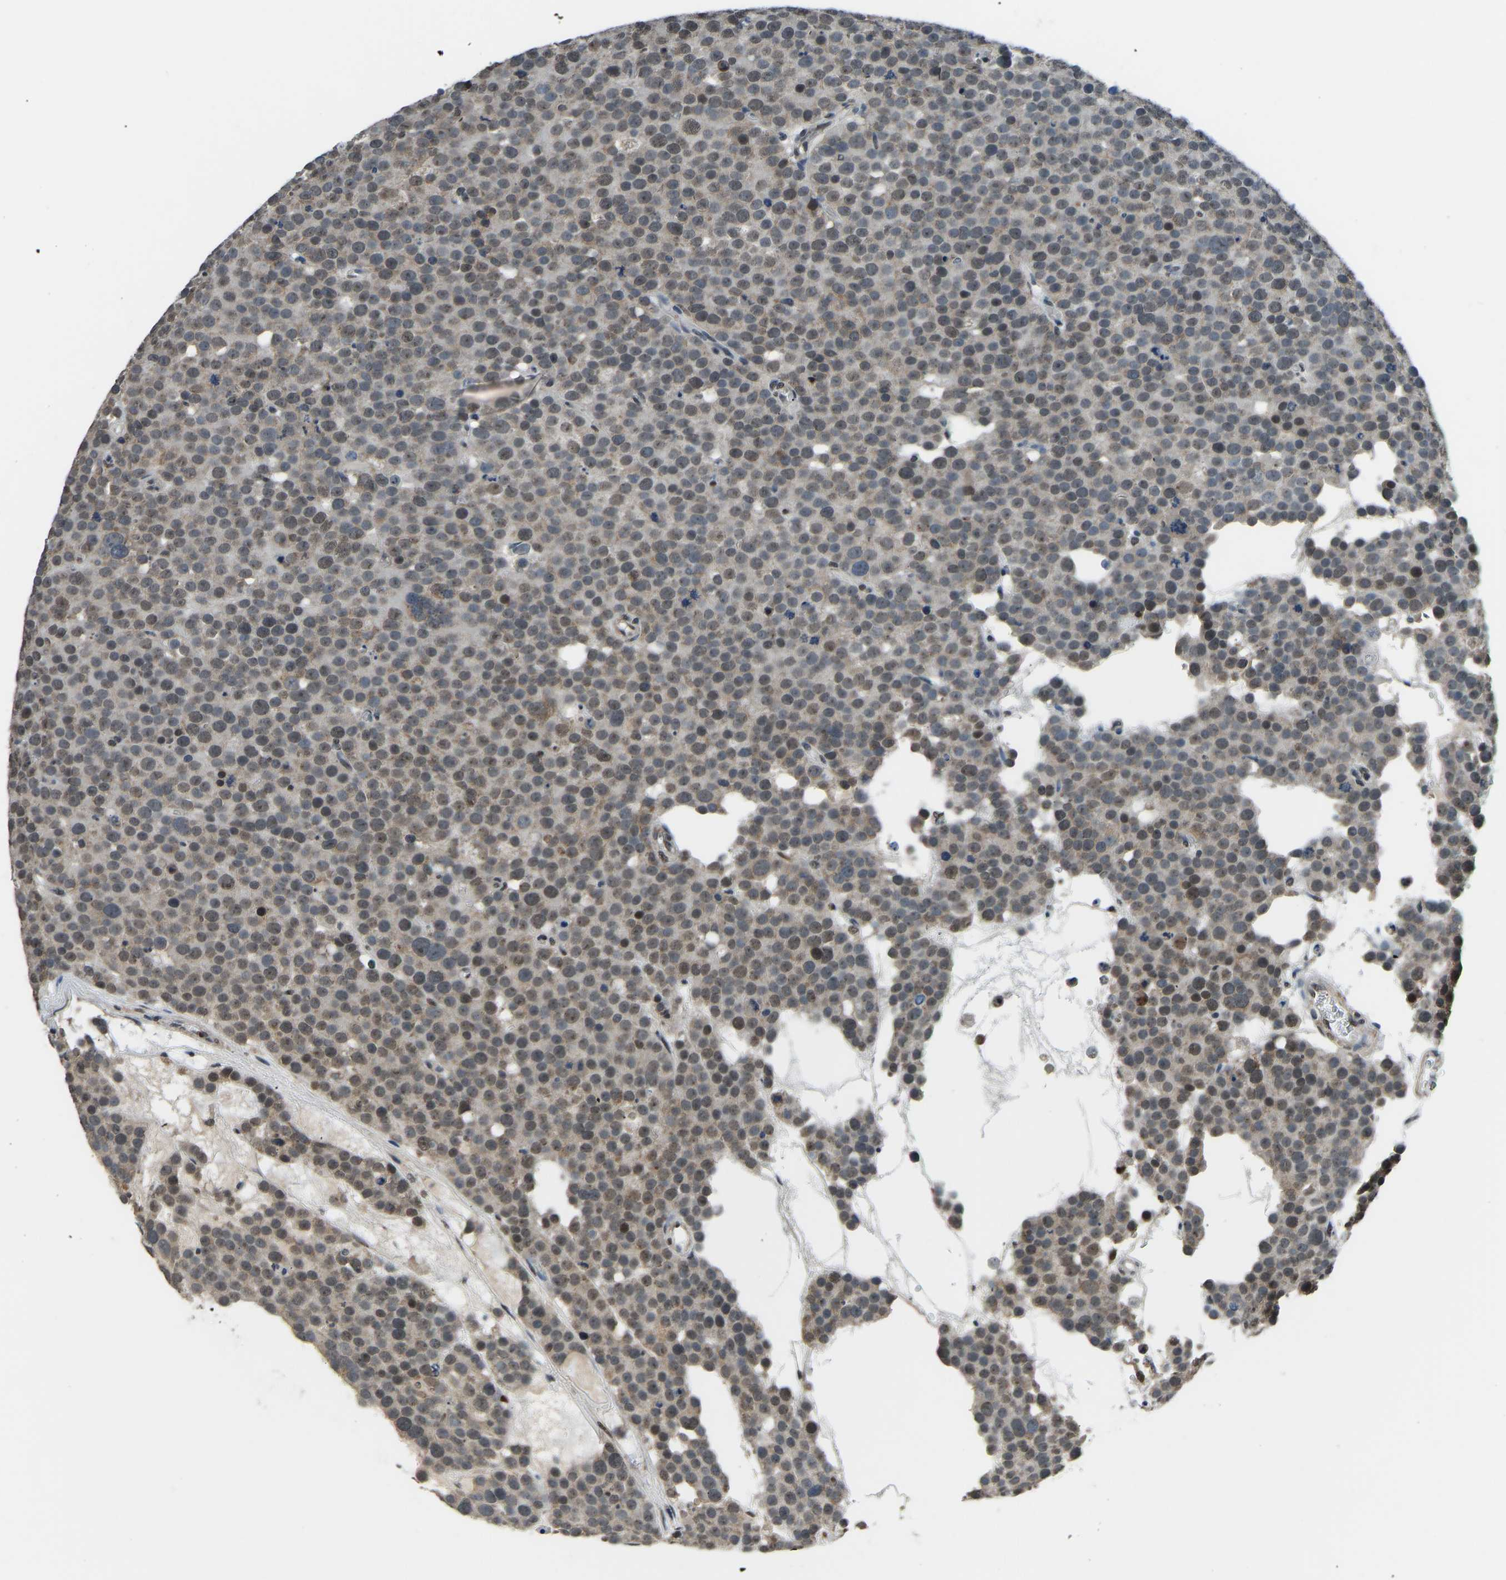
{"staining": {"intensity": "weak", "quantity": "25%-75%", "location": "nuclear"}, "tissue": "testis cancer", "cell_type": "Tumor cells", "image_type": "cancer", "snomed": [{"axis": "morphology", "description": "Seminoma, NOS"}, {"axis": "topography", "description": "Testis"}], "caption": "DAB immunohistochemical staining of testis cancer displays weak nuclear protein expression in approximately 25%-75% of tumor cells.", "gene": "FOS", "patient": {"sex": "male", "age": 71}}